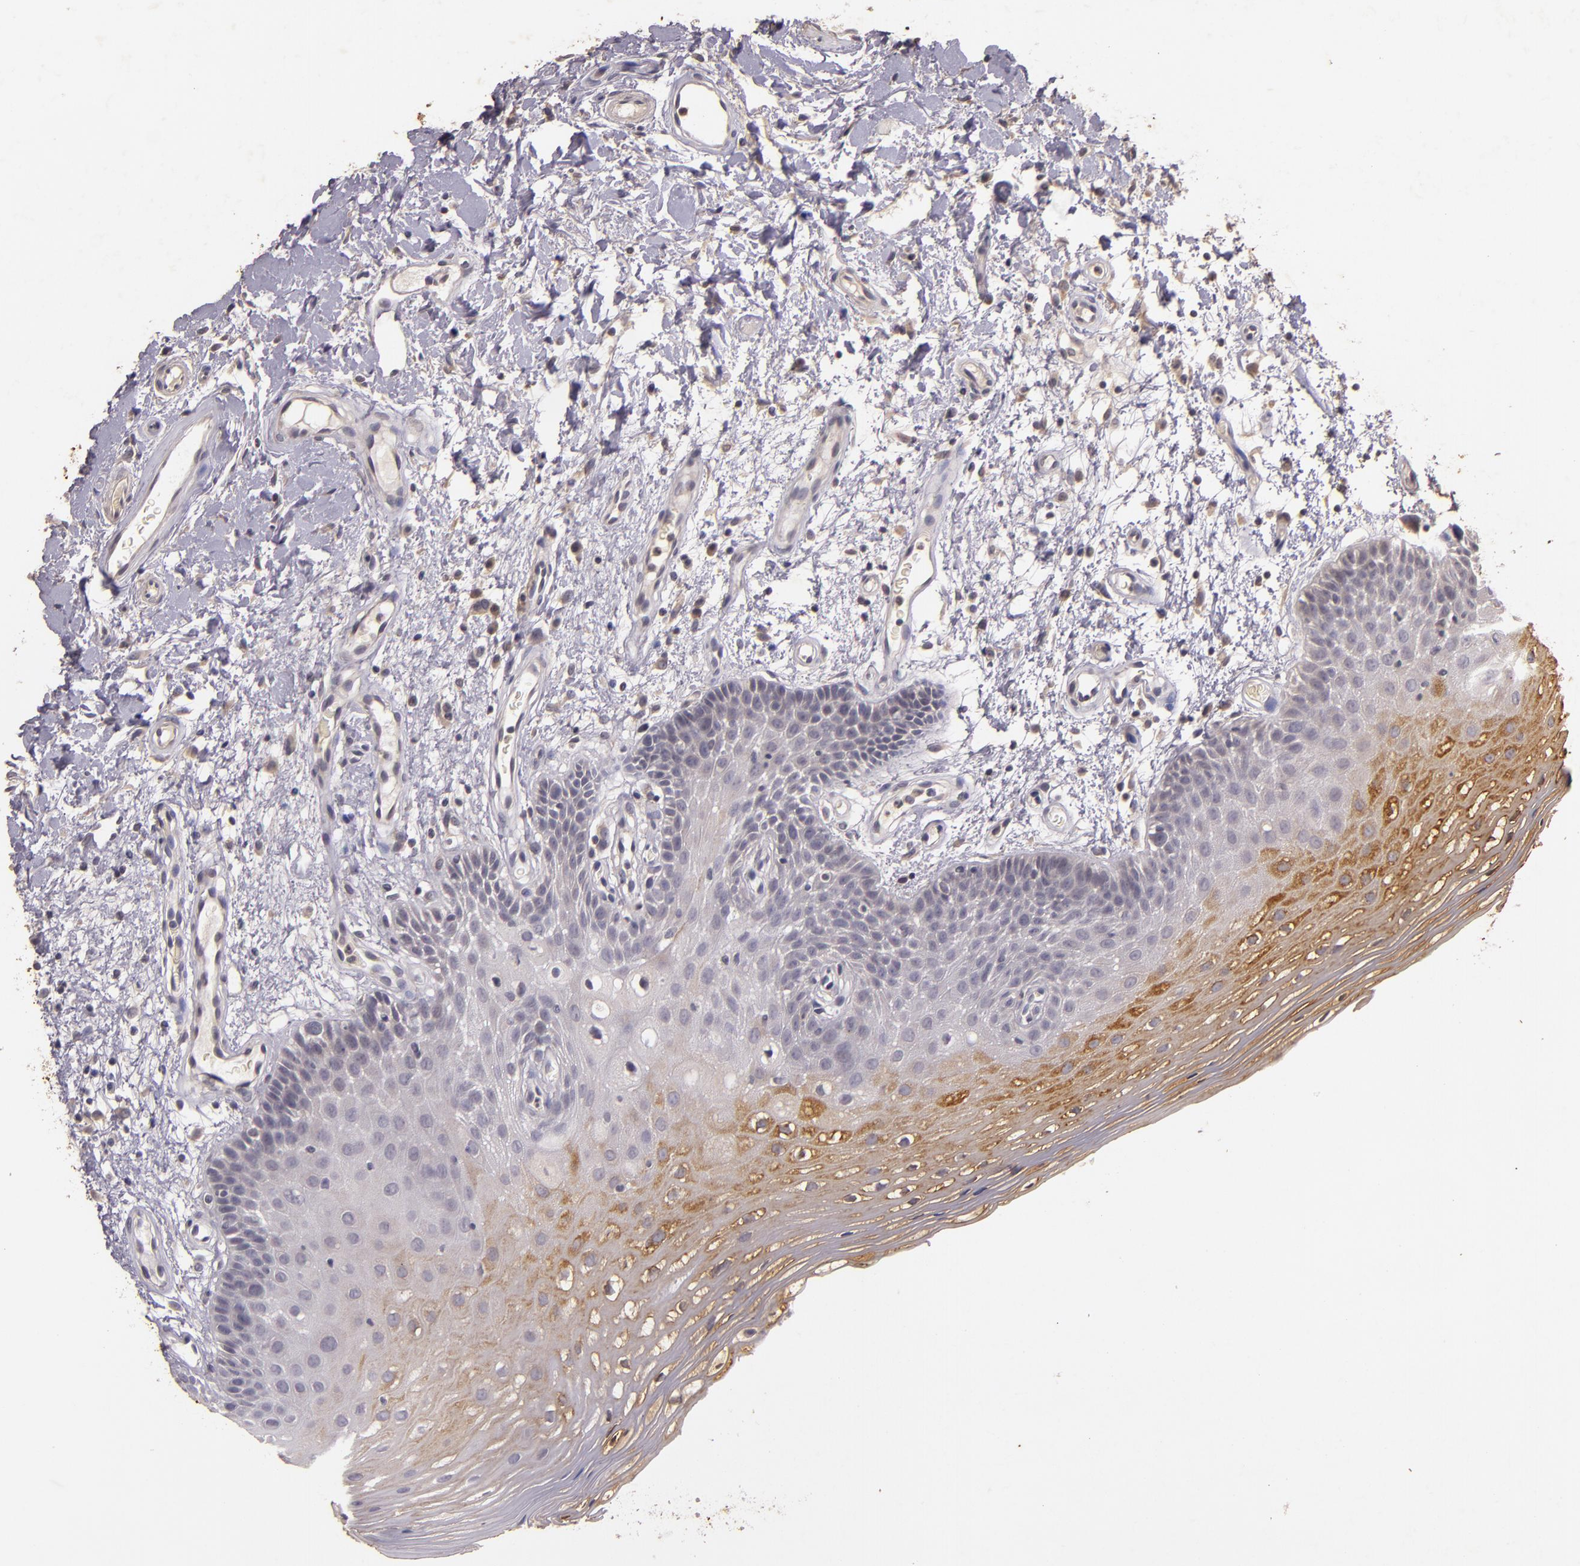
{"staining": {"intensity": "weak", "quantity": "<25%", "location": "cytoplasmic/membranous"}, "tissue": "oral mucosa", "cell_type": "Squamous epithelial cells", "image_type": "normal", "snomed": [{"axis": "morphology", "description": "Normal tissue, NOS"}, {"axis": "morphology", "description": "Squamous cell carcinoma, NOS"}, {"axis": "topography", "description": "Skeletal muscle"}, {"axis": "topography", "description": "Oral tissue"}, {"axis": "topography", "description": "Head-Neck"}], "caption": "Squamous epithelial cells show no significant expression in normal oral mucosa. (DAB (3,3'-diaminobenzidine) immunohistochemistry visualized using brightfield microscopy, high magnification).", "gene": "TFF1", "patient": {"sex": "male", "age": 71}}